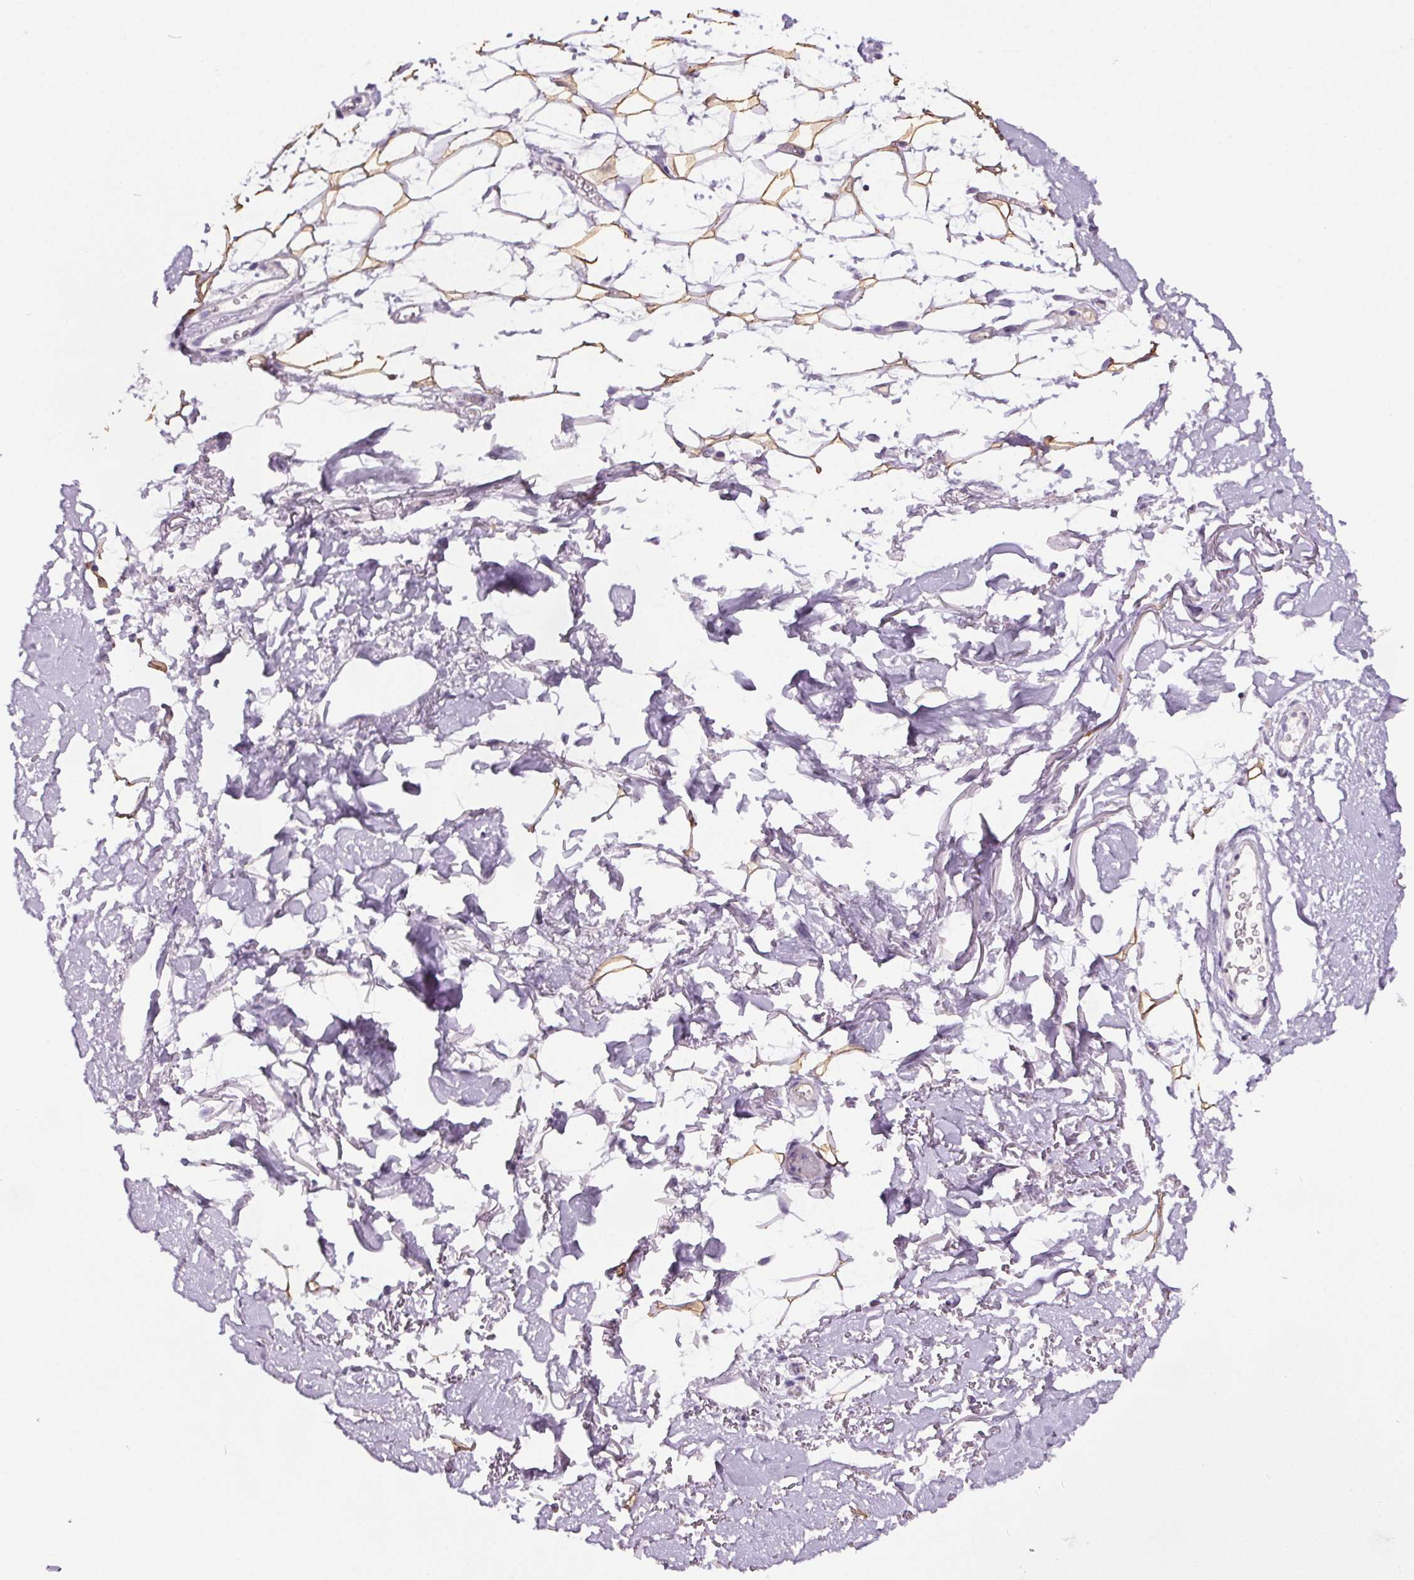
{"staining": {"intensity": "moderate", "quantity": "25%-75%", "location": "cytoplasmic/membranous"}, "tissue": "adipose tissue", "cell_type": "Adipocytes", "image_type": "normal", "snomed": [{"axis": "morphology", "description": "Normal tissue, NOS"}, {"axis": "topography", "description": "Anal"}, {"axis": "topography", "description": "Peripheral nerve tissue"}], "caption": "Immunohistochemistry (IHC) photomicrograph of benign adipose tissue: human adipose tissue stained using immunohistochemistry exhibits medium levels of moderate protein expression localized specifically in the cytoplasmic/membranous of adipocytes, appearing as a cytoplasmic/membranous brown color.", "gene": "GPIHBP1", "patient": {"sex": "male", "age": 78}}